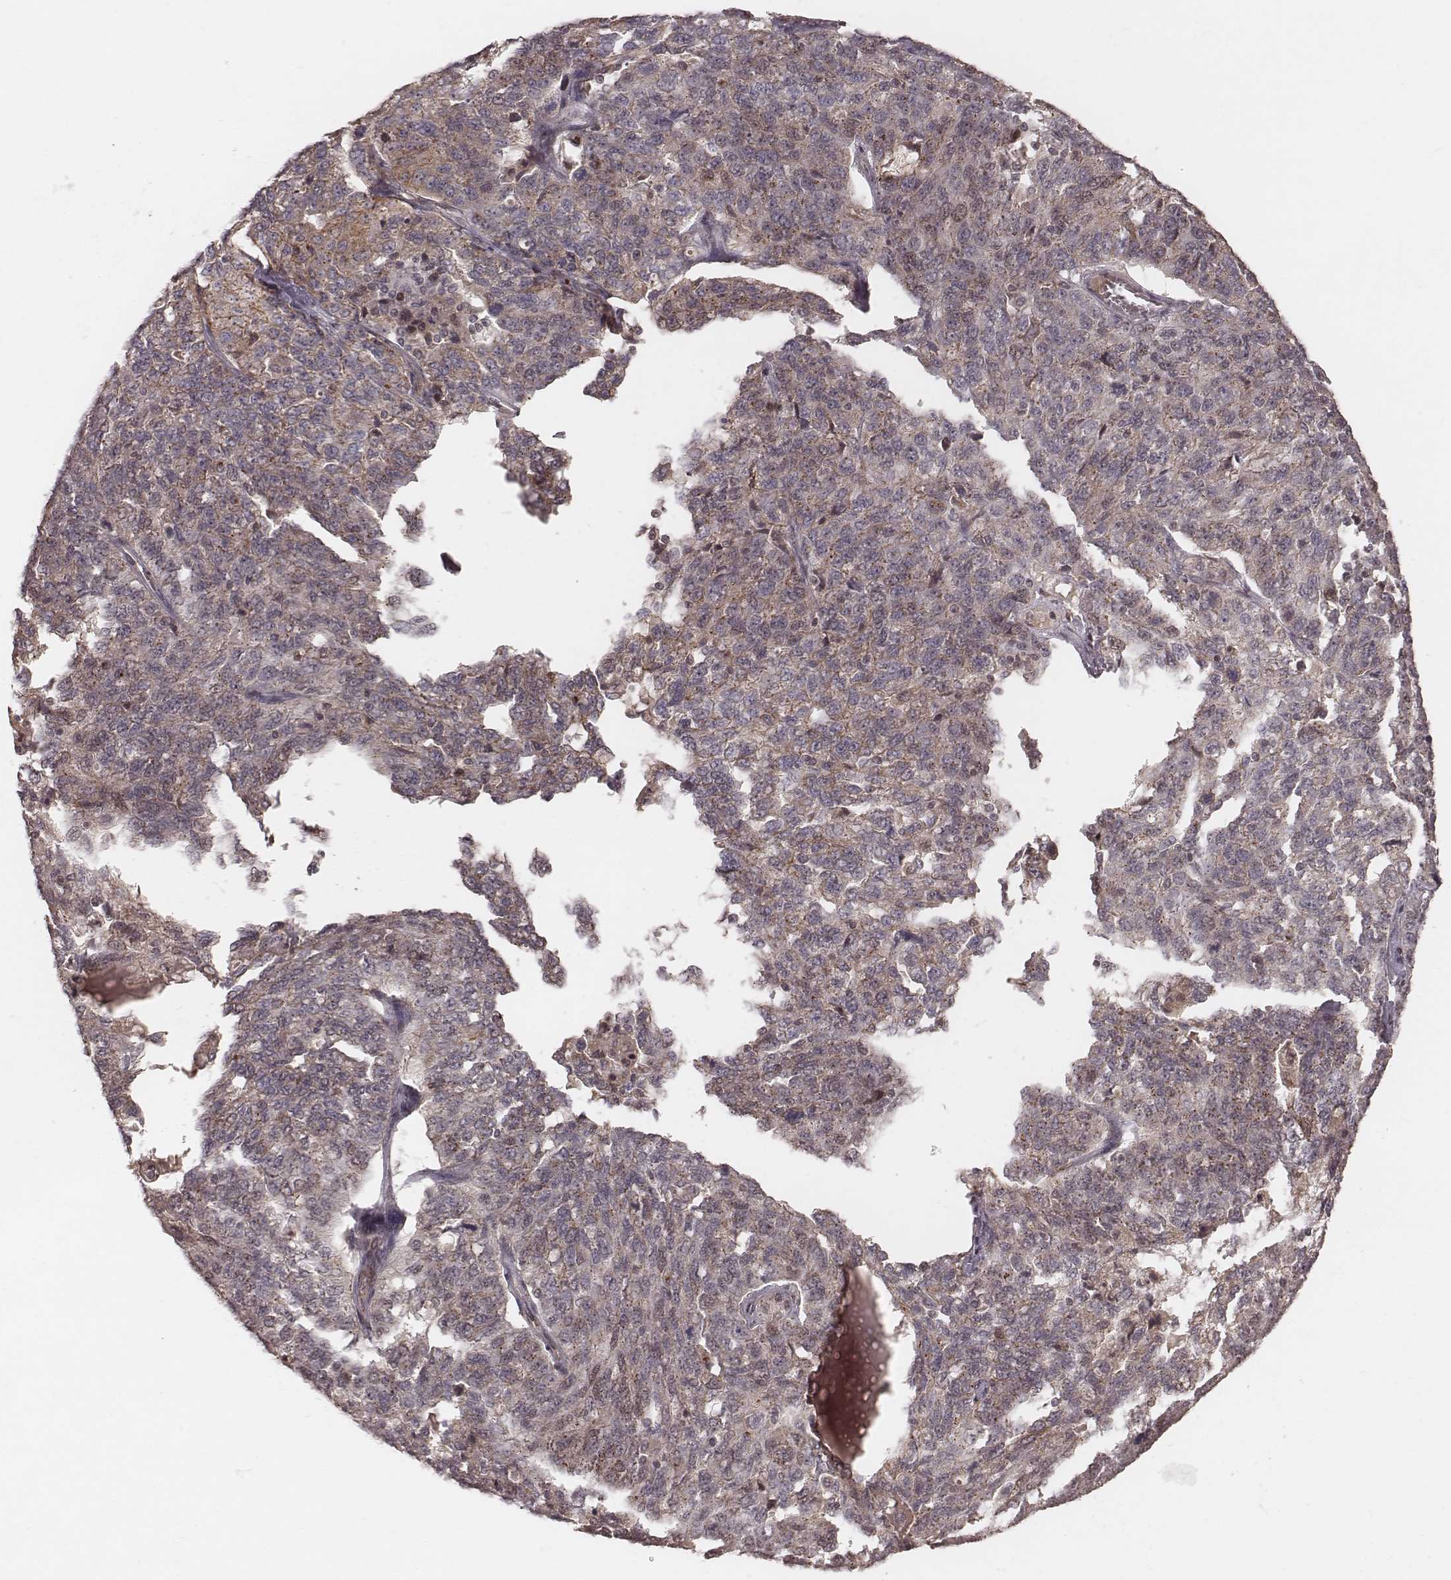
{"staining": {"intensity": "moderate", "quantity": ">75%", "location": "cytoplasmic/membranous"}, "tissue": "ovarian cancer", "cell_type": "Tumor cells", "image_type": "cancer", "snomed": [{"axis": "morphology", "description": "Cystadenocarcinoma, serous, NOS"}, {"axis": "topography", "description": "Ovary"}], "caption": "Ovarian cancer tissue exhibits moderate cytoplasmic/membranous expression in about >75% of tumor cells, visualized by immunohistochemistry.", "gene": "MYO19", "patient": {"sex": "female", "age": 71}}